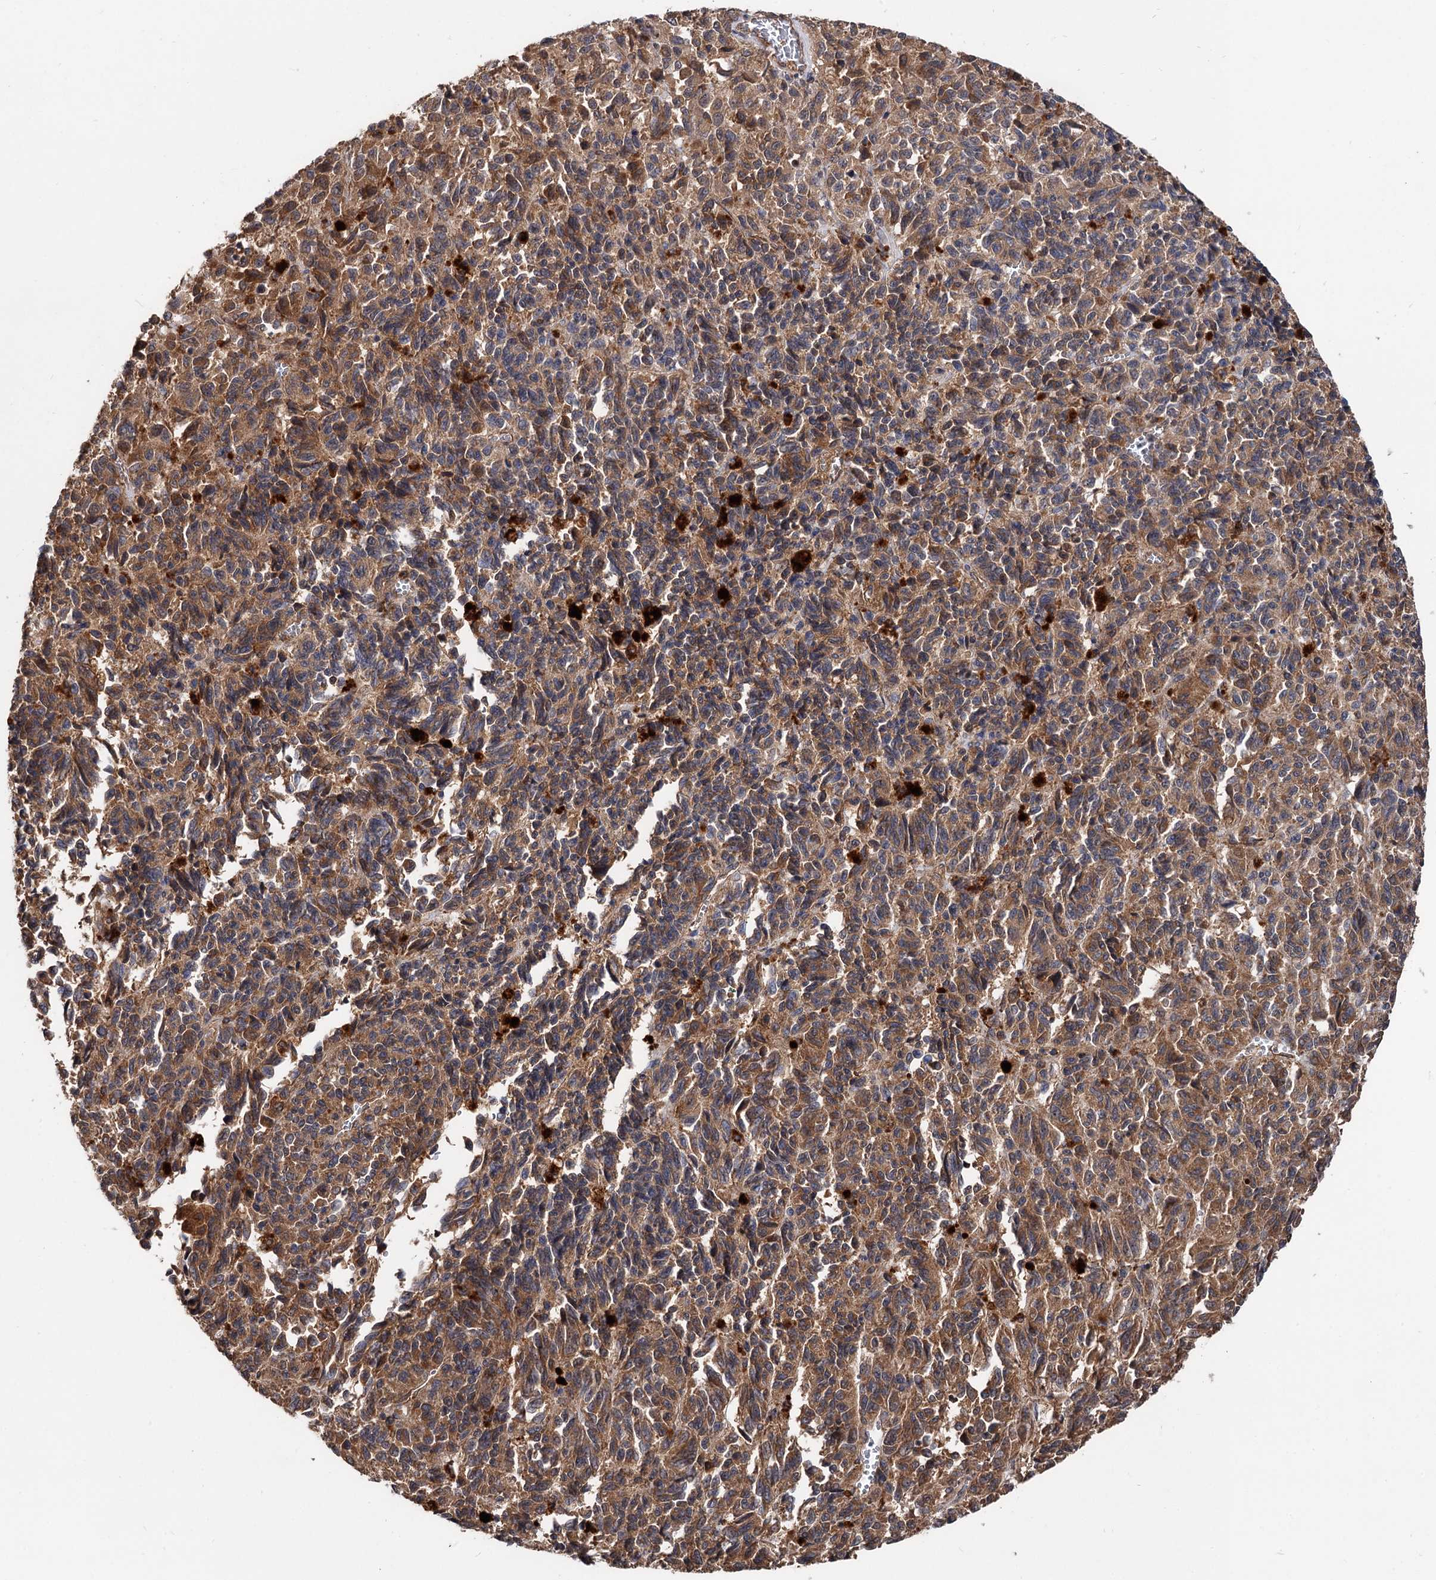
{"staining": {"intensity": "moderate", "quantity": ">75%", "location": "cytoplasmic/membranous"}, "tissue": "melanoma", "cell_type": "Tumor cells", "image_type": "cancer", "snomed": [{"axis": "morphology", "description": "Malignant melanoma, Metastatic site"}, {"axis": "topography", "description": "Lung"}], "caption": "Malignant melanoma (metastatic site) was stained to show a protein in brown. There is medium levels of moderate cytoplasmic/membranous staining in about >75% of tumor cells. (IHC, brightfield microscopy, high magnification).", "gene": "TEX9", "patient": {"sex": "male", "age": 64}}